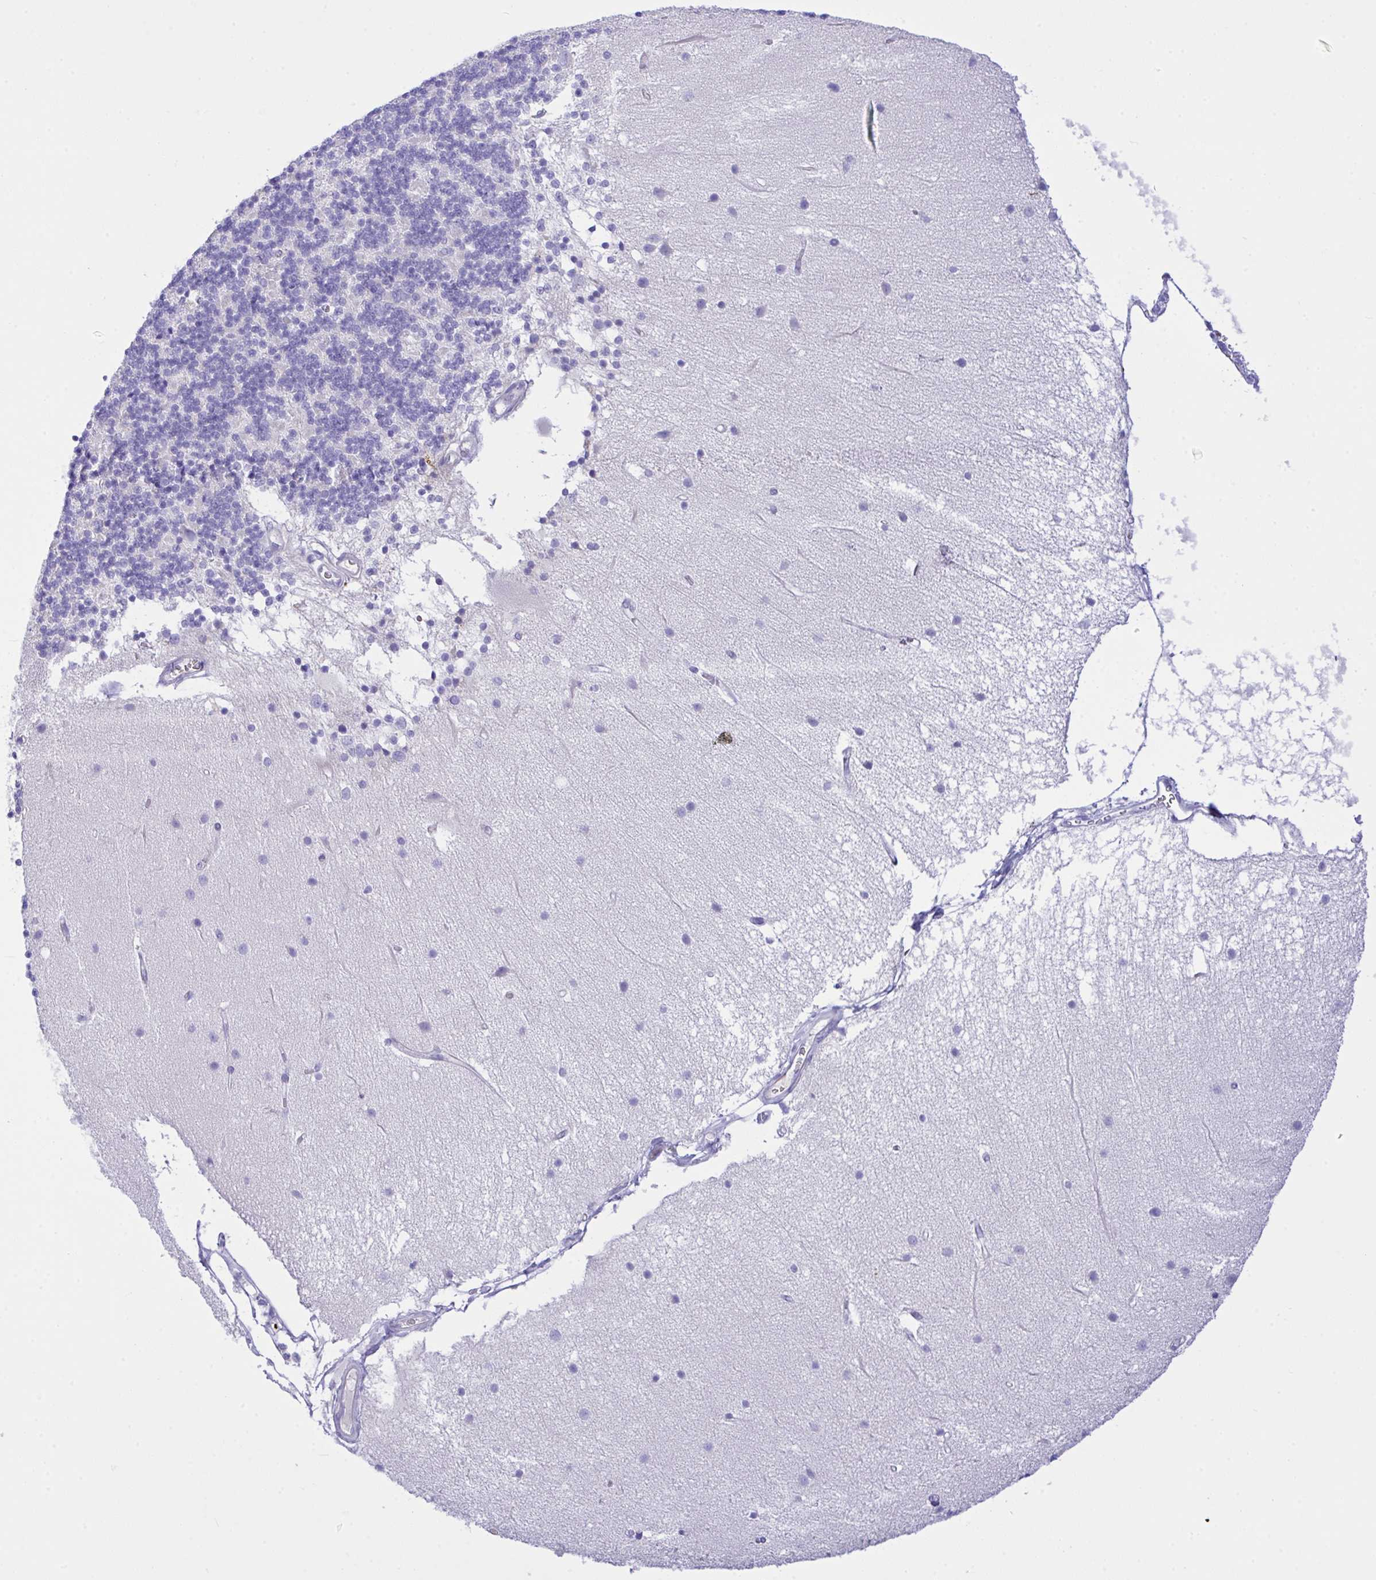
{"staining": {"intensity": "negative", "quantity": "none", "location": "none"}, "tissue": "cerebellum", "cell_type": "Cells in granular layer", "image_type": "normal", "snomed": [{"axis": "morphology", "description": "Normal tissue, NOS"}, {"axis": "topography", "description": "Cerebellum"}], "caption": "DAB immunohistochemical staining of benign human cerebellum displays no significant positivity in cells in granular layer.", "gene": "ZNF221", "patient": {"sex": "female", "age": 54}}